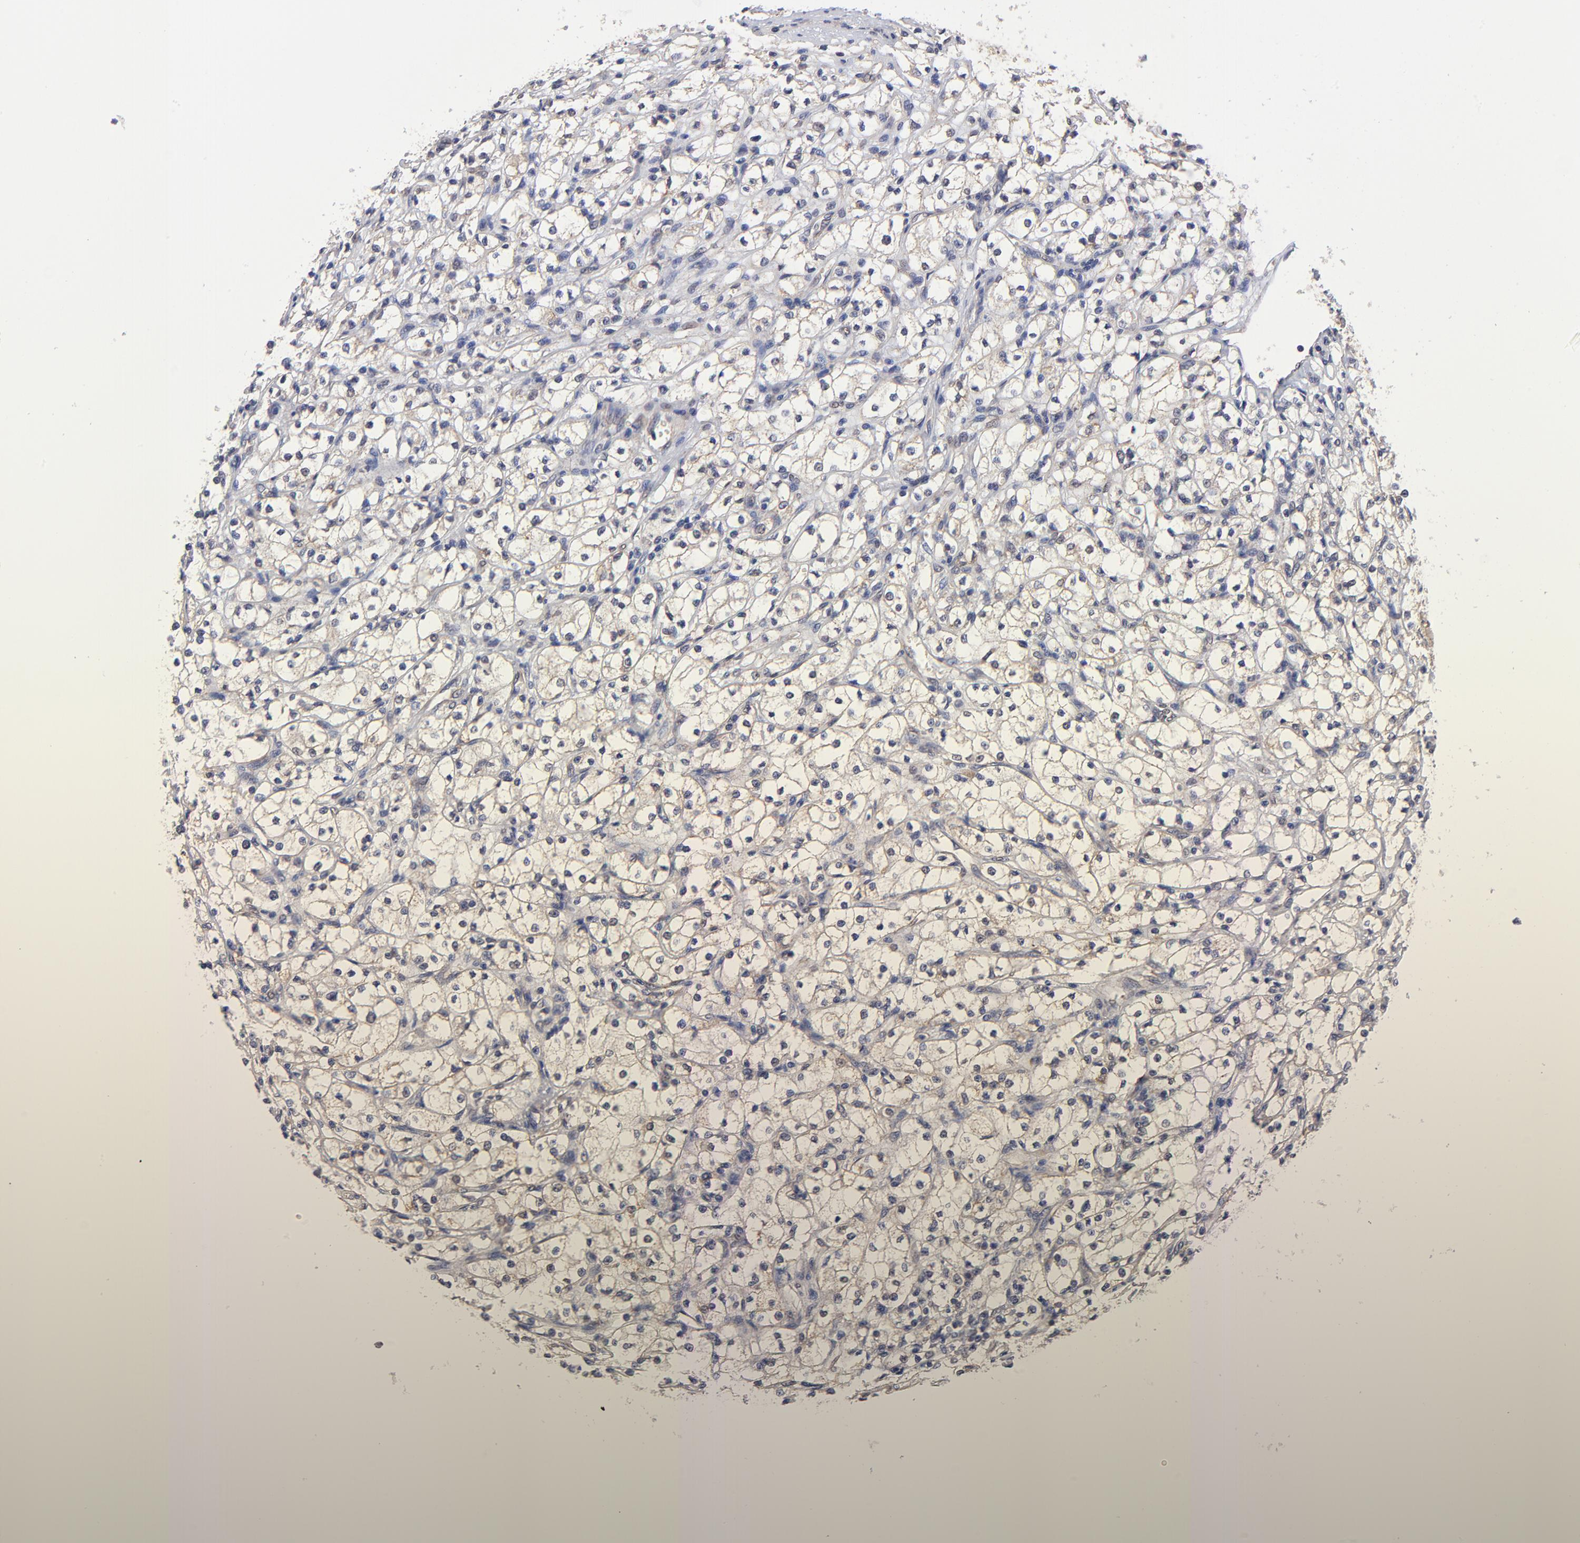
{"staining": {"intensity": "negative", "quantity": "none", "location": "none"}, "tissue": "renal cancer", "cell_type": "Tumor cells", "image_type": "cancer", "snomed": [{"axis": "morphology", "description": "Adenocarcinoma, NOS"}, {"axis": "topography", "description": "Kidney"}], "caption": "Tumor cells show no significant protein positivity in renal cancer (adenocarcinoma).", "gene": "UBE2H", "patient": {"sex": "male", "age": 61}}